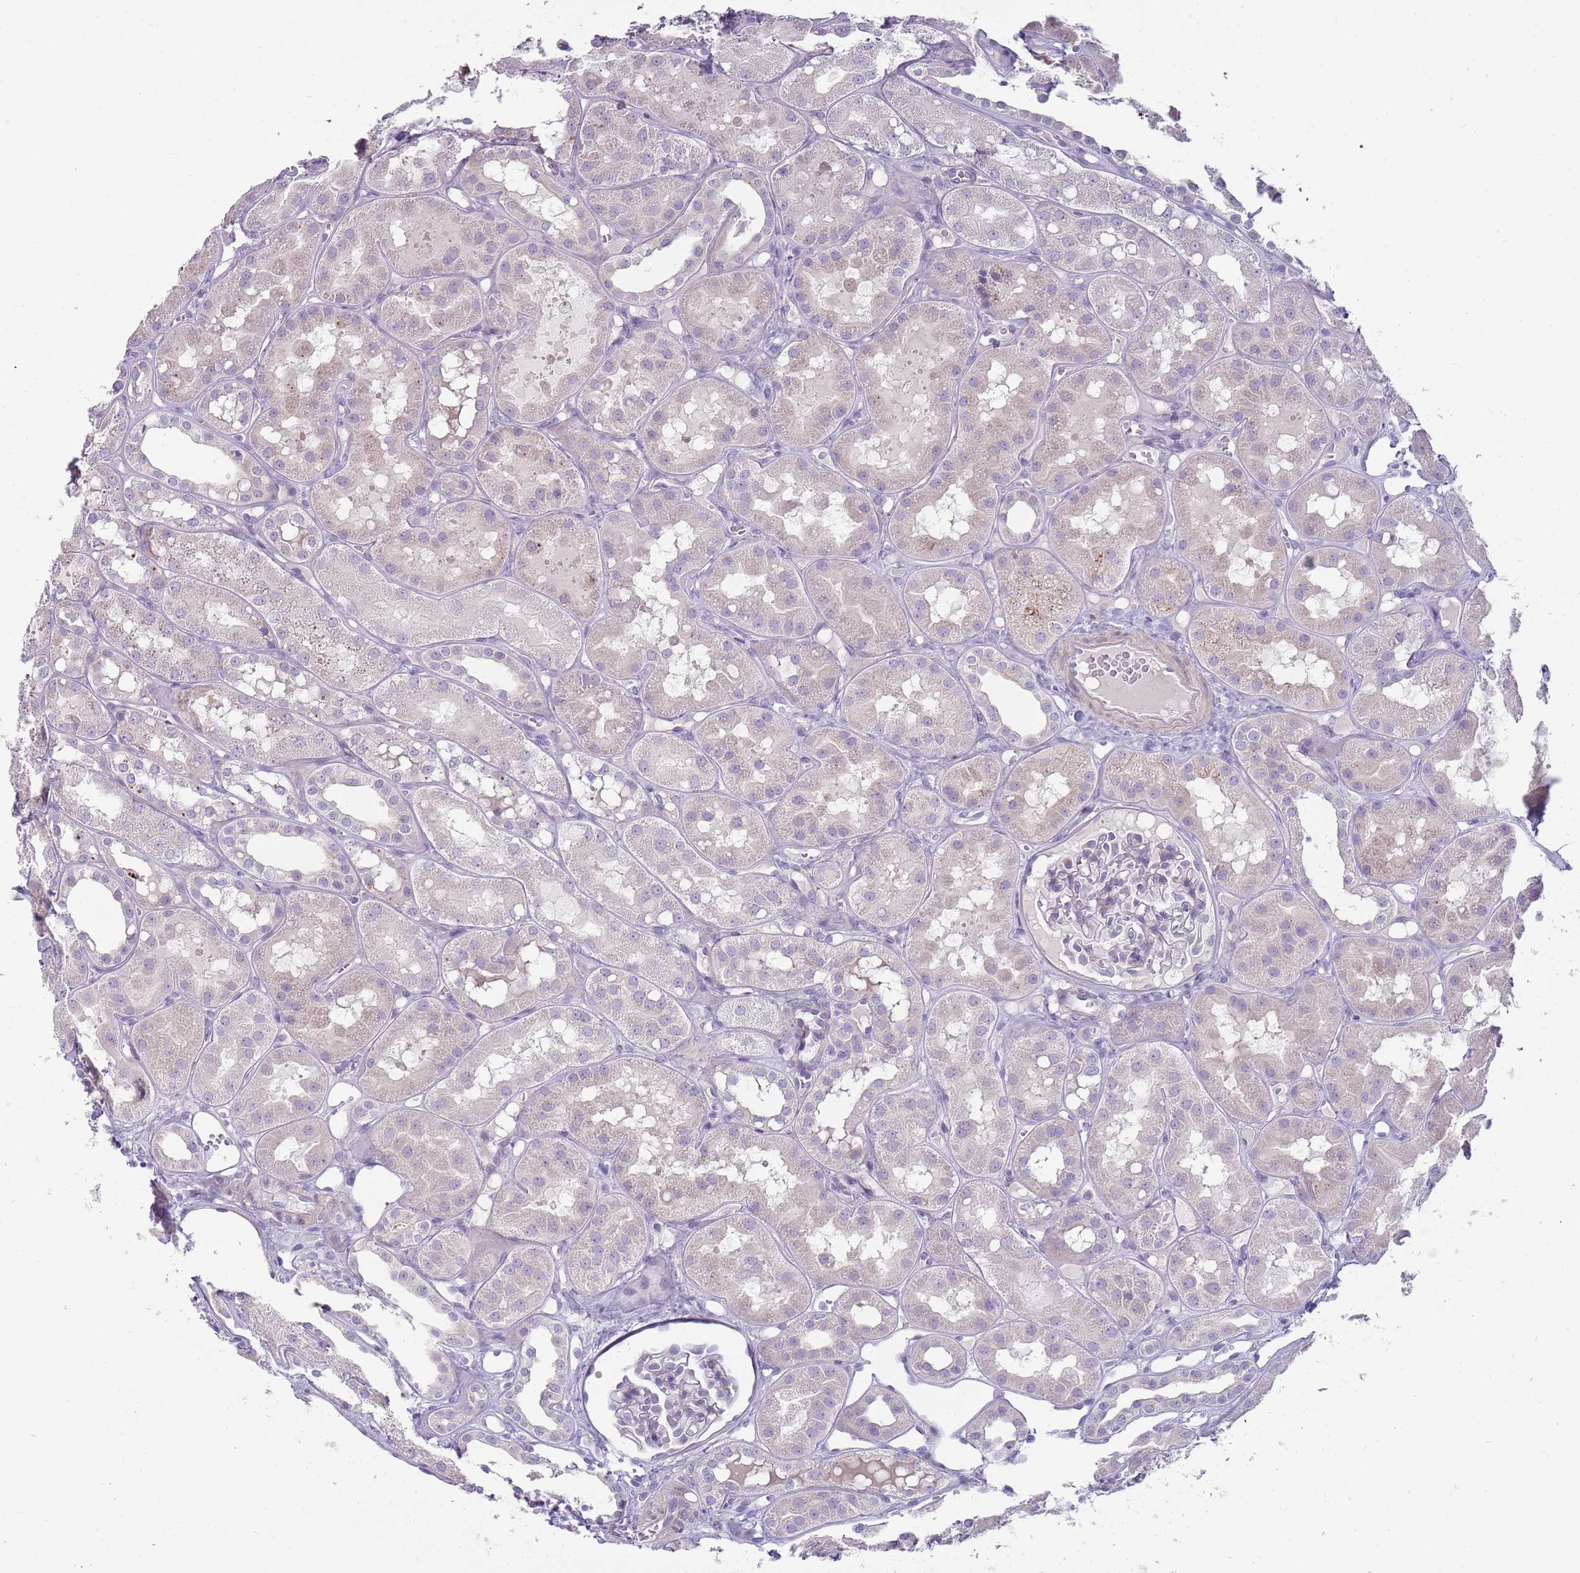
{"staining": {"intensity": "negative", "quantity": "none", "location": "none"}, "tissue": "kidney", "cell_type": "Cells in glomeruli", "image_type": "normal", "snomed": [{"axis": "morphology", "description": "Normal tissue, NOS"}, {"axis": "topography", "description": "Kidney"}], "caption": "A high-resolution micrograph shows IHC staining of benign kidney, which exhibits no significant positivity in cells in glomeruli.", "gene": "DIPK1C", "patient": {"sex": "male", "age": 16}}